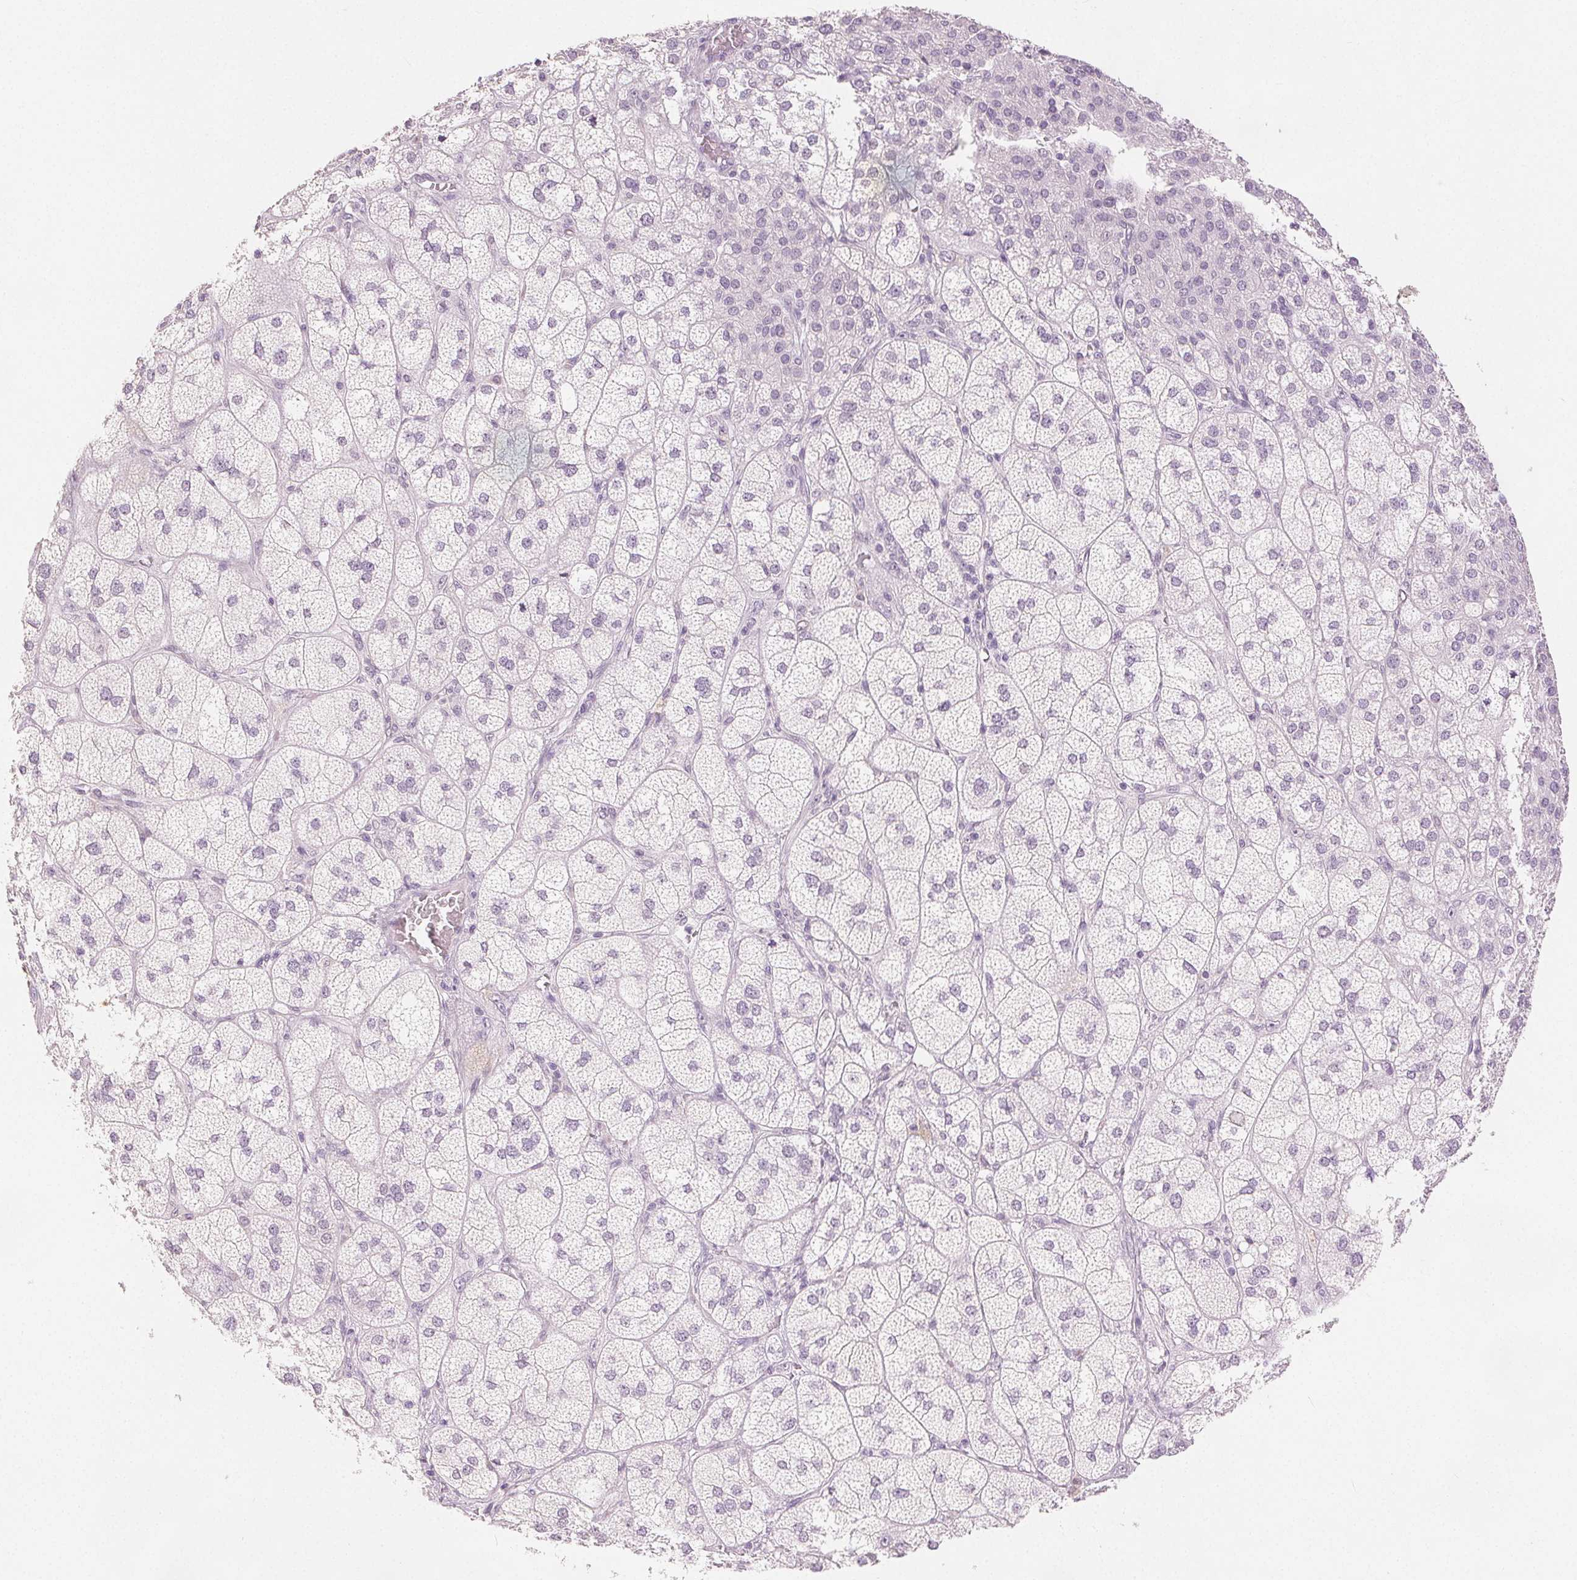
{"staining": {"intensity": "negative", "quantity": "none", "location": "none"}, "tissue": "adrenal gland", "cell_type": "Glandular cells", "image_type": "normal", "snomed": [{"axis": "morphology", "description": "Normal tissue, NOS"}, {"axis": "topography", "description": "Adrenal gland"}], "caption": "This is an immunohistochemistry histopathology image of benign human adrenal gland. There is no staining in glandular cells.", "gene": "CA12", "patient": {"sex": "female", "age": 60}}